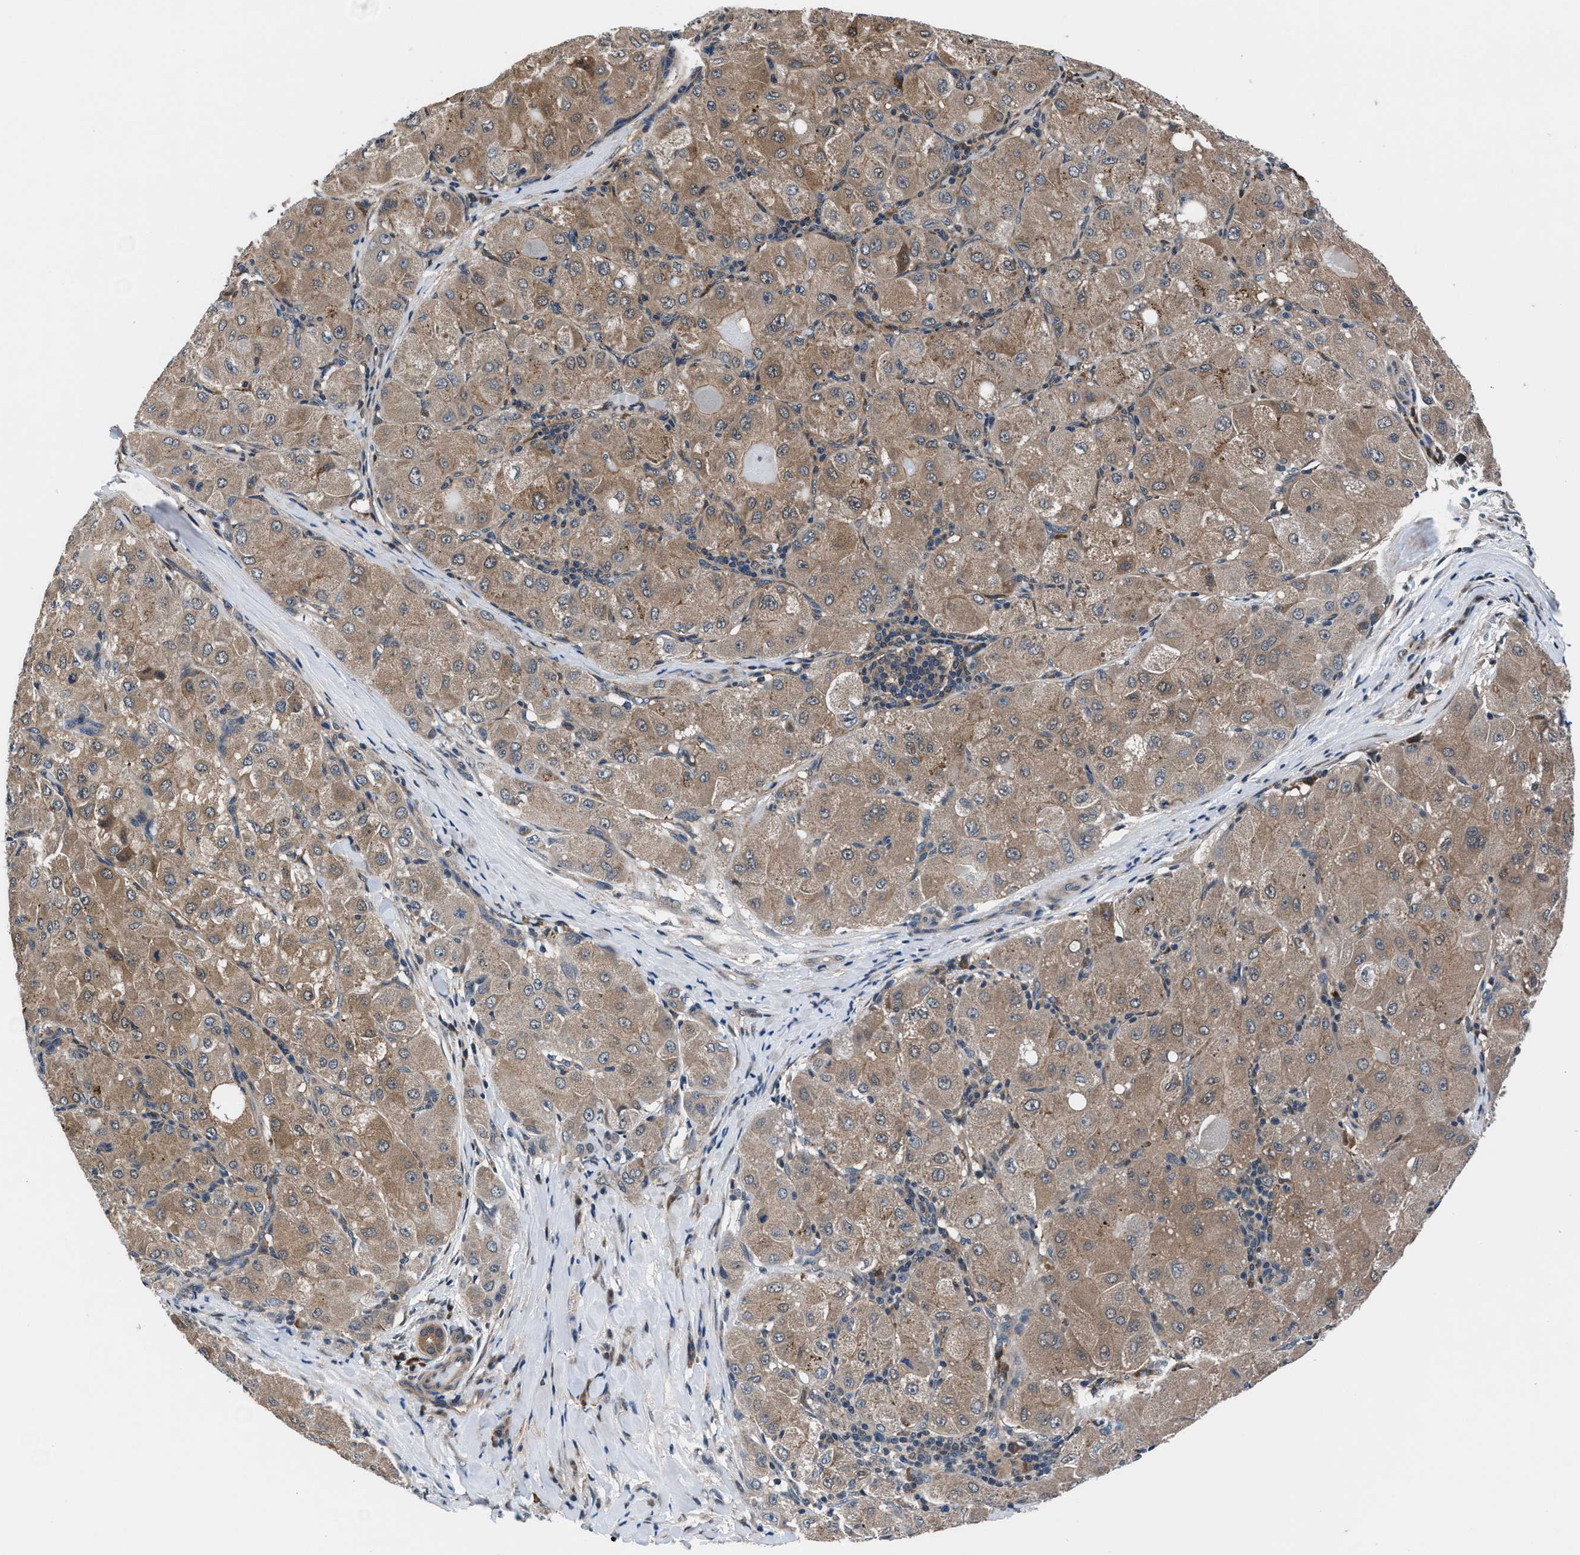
{"staining": {"intensity": "moderate", "quantity": ">75%", "location": "cytoplasmic/membranous"}, "tissue": "liver cancer", "cell_type": "Tumor cells", "image_type": "cancer", "snomed": [{"axis": "morphology", "description": "Carcinoma, Hepatocellular, NOS"}, {"axis": "topography", "description": "Liver"}], "caption": "This micrograph demonstrates immunohistochemistry staining of human liver cancer, with medium moderate cytoplasmic/membranous positivity in about >75% of tumor cells.", "gene": "PRPSAP2", "patient": {"sex": "male", "age": 80}}